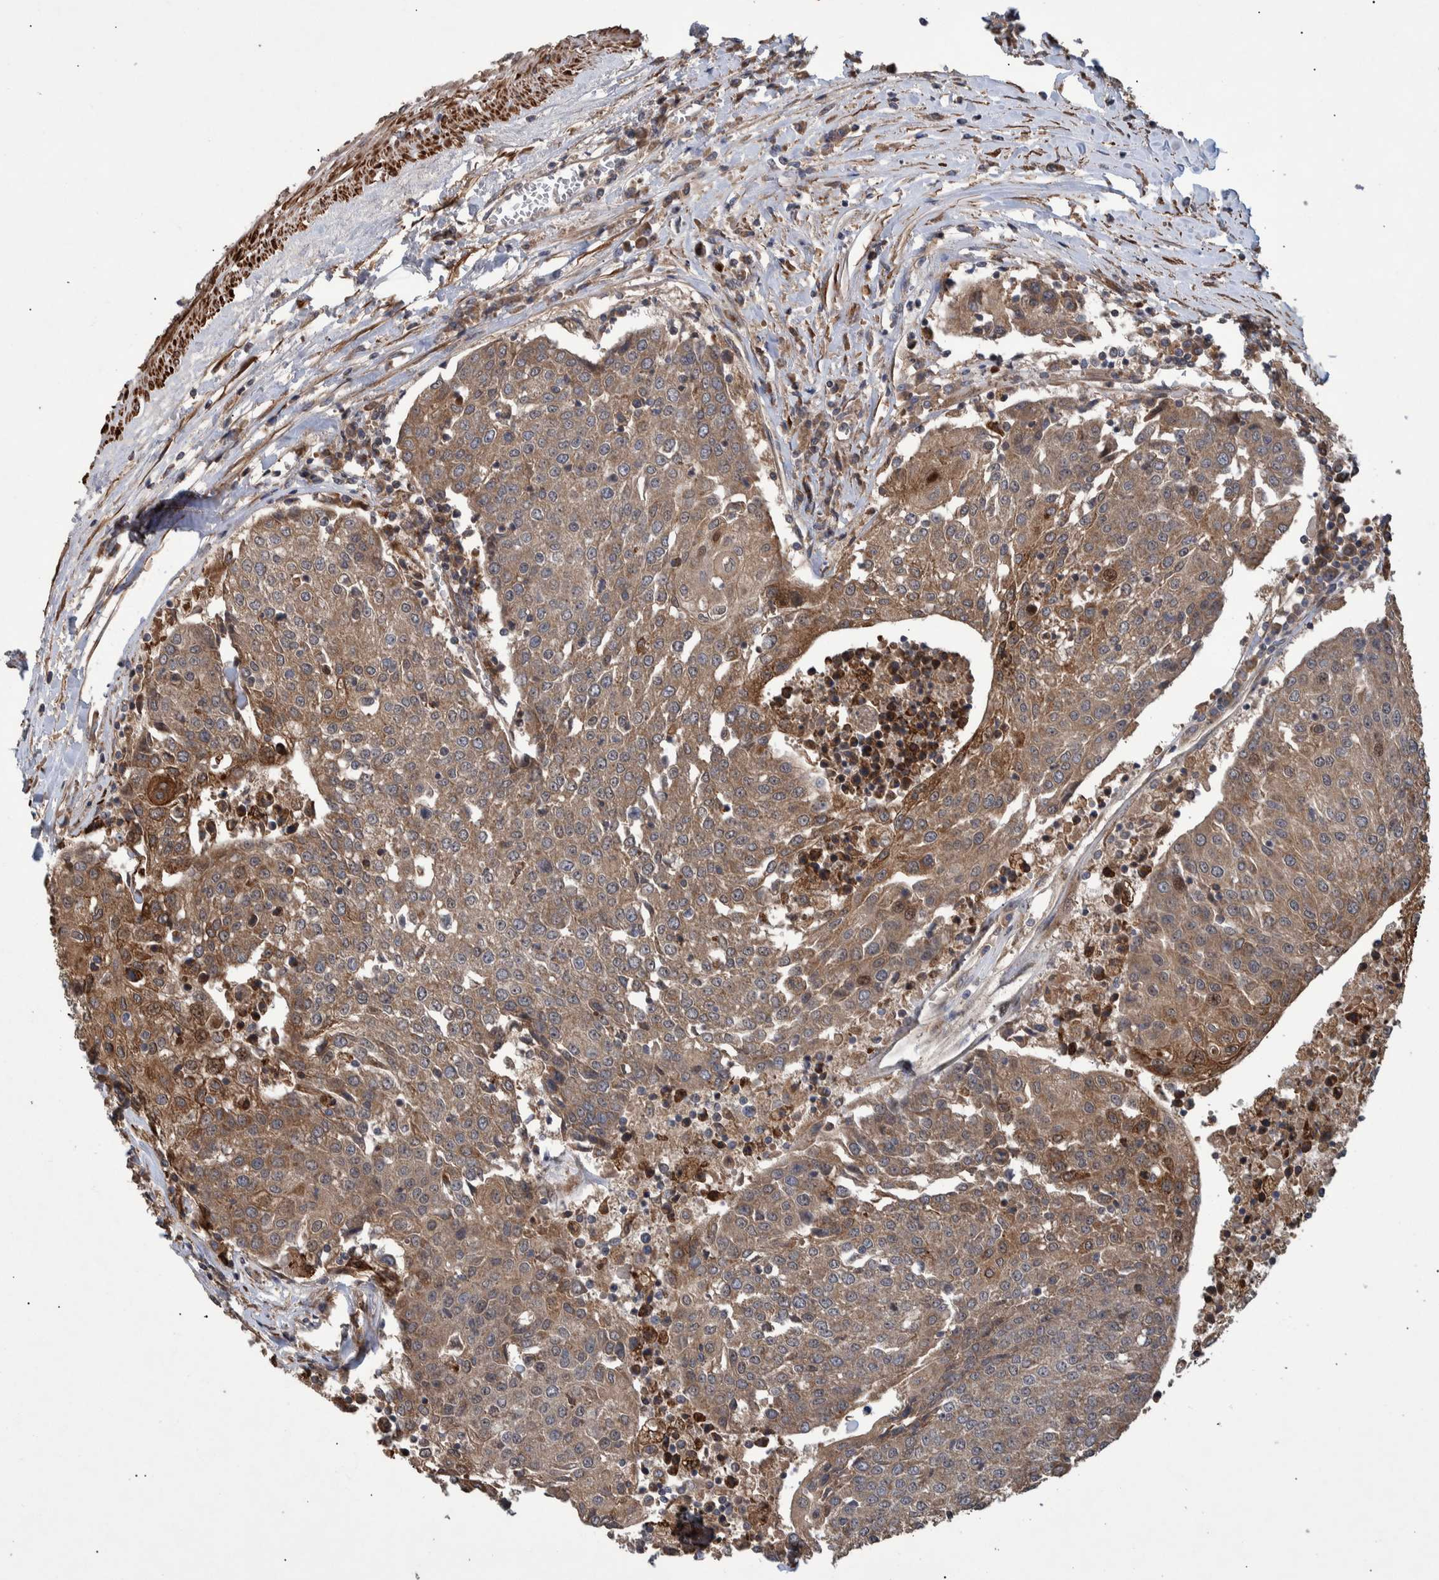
{"staining": {"intensity": "moderate", "quantity": ">75%", "location": "cytoplasmic/membranous,nuclear"}, "tissue": "urothelial cancer", "cell_type": "Tumor cells", "image_type": "cancer", "snomed": [{"axis": "morphology", "description": "Urothelial carcinoma, High grade"}, {"axis": "topography", "description": "Urinary bladder"}], "caption": "DAB (3,3'-diaminobenzidine) immunohistochemical staining of human urothelial carcinoma (high-grade) shows moderate cytoplasmic/membranous and nuclear protein staining in about >75% of tumor cells. The staining was performed using DAB to visualize the protein expression in brown, while the nuclei were stained in blue with hematoxylin (Magnification: 20x).", "gene": "B3GNTL1", "patient": {"sex": "female", "age": 85}}